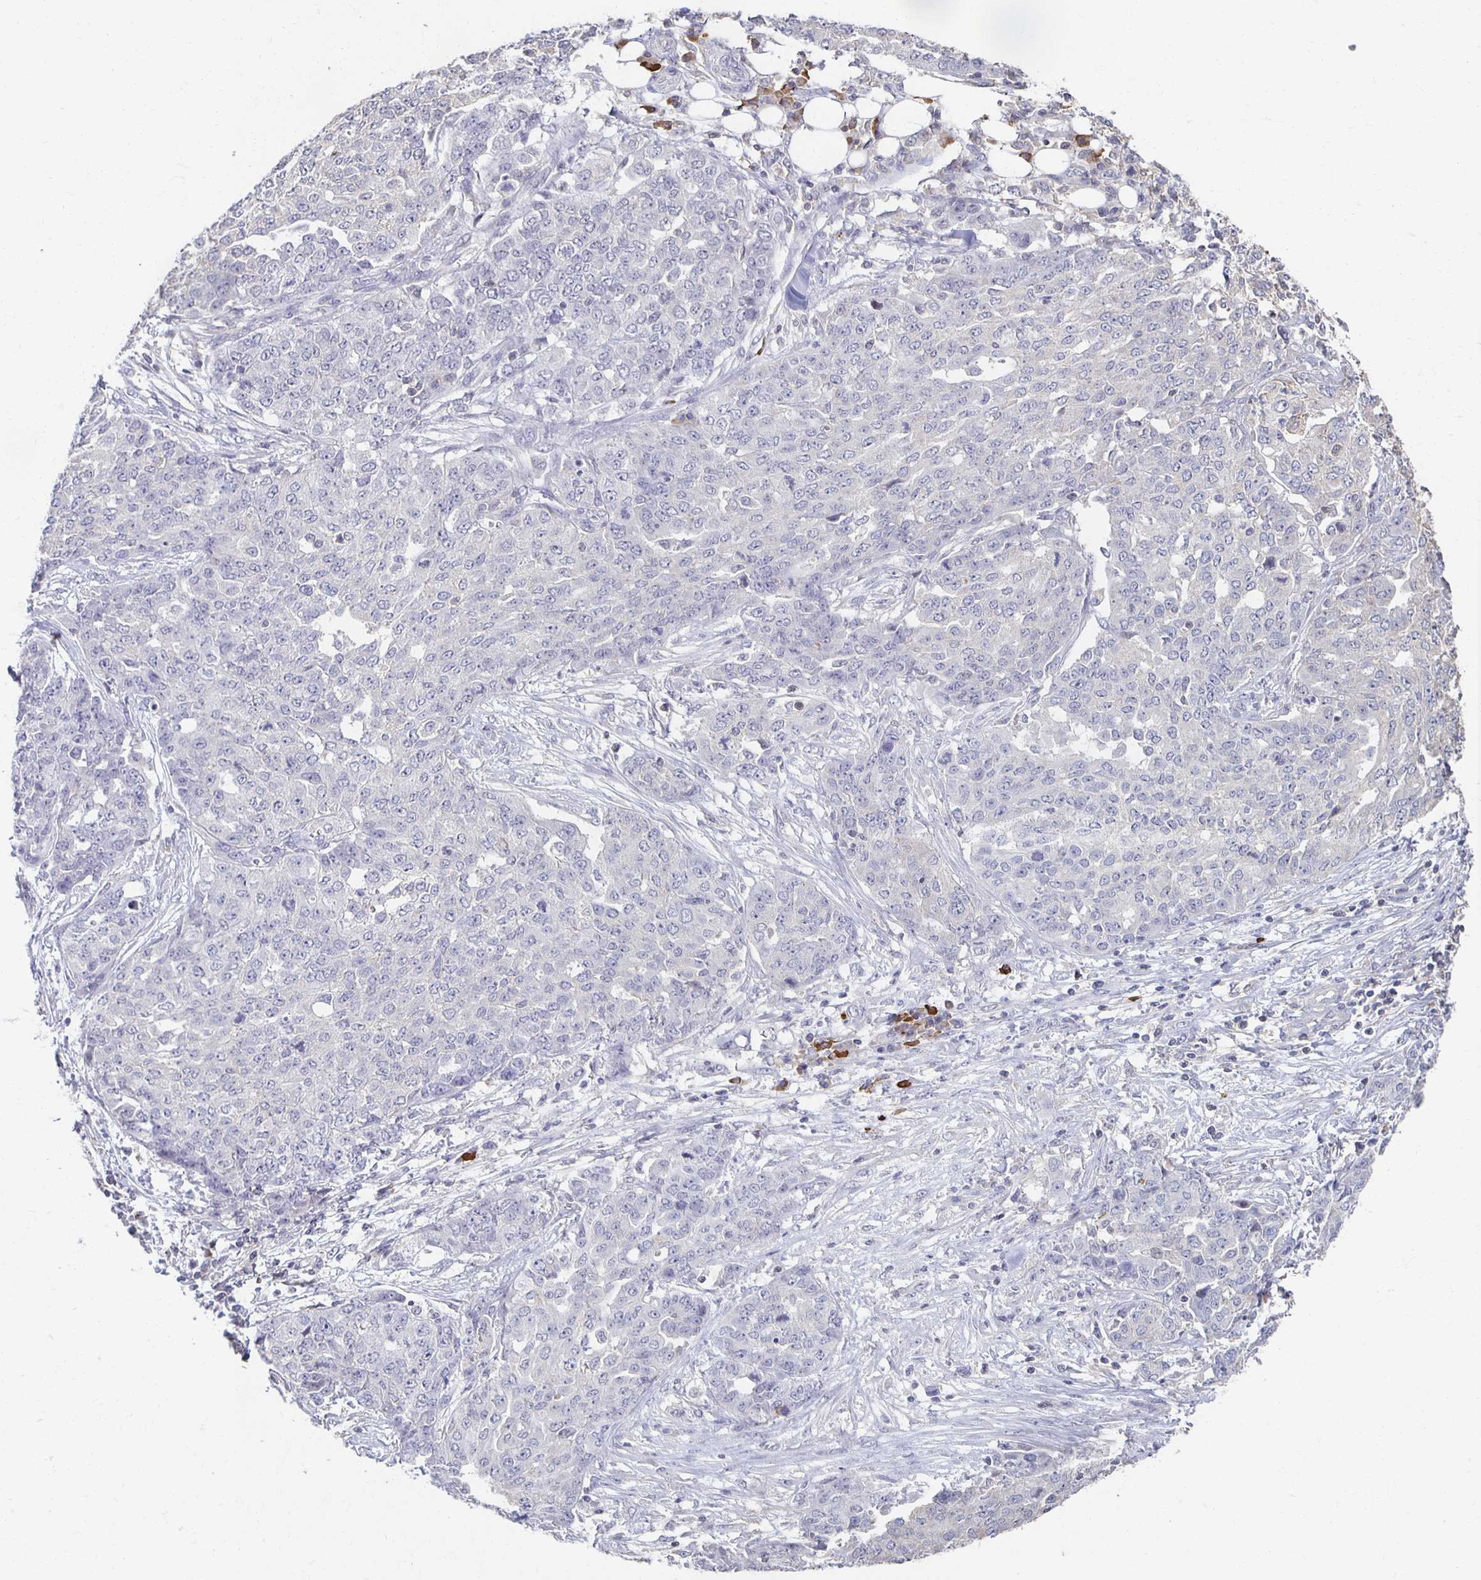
{"staining": {"intensity": "negative", "quantity": "none", "location": "none"}, "tissue": "ovarian cancer", "cell_type": "Tumor cells", "image_type": "cancer", "snomed": [{"axis": "morphology", "description": "Cystadenocarcinoma, serous, NOS"}, {"axis": "topography", "description": "Soft tissue"}, {"axis": "topography", "description": "Ovary"}], "caption": "Immunohistochemistry micrograph of ovarian serous cystadenocarcinoma stained for a protein (brown), which displays no positivity in tumor cells.", "gene": "ZNF692", "patient": {"sex": "female", "age": 57}}